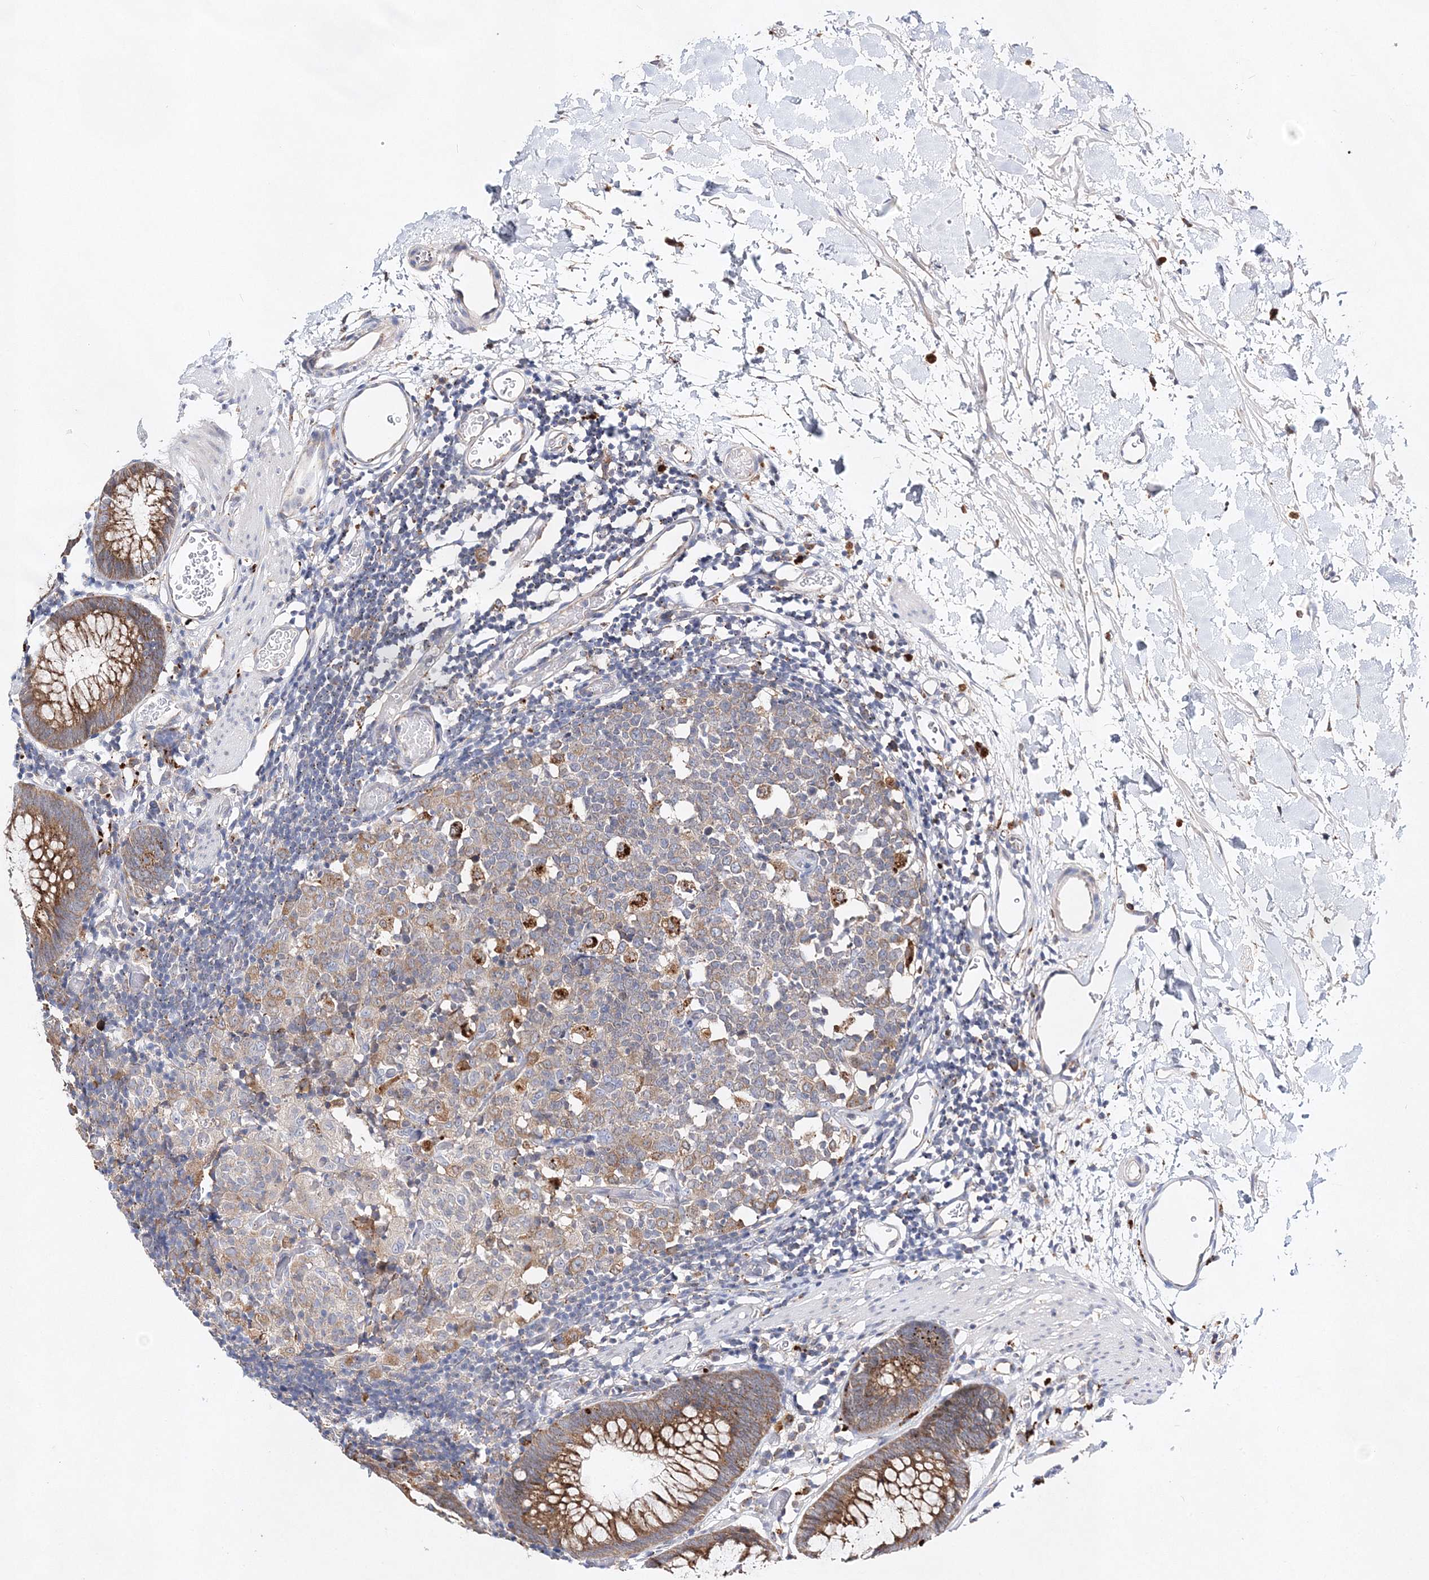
{"staining": {"intensity": "weak", "quantity": ">75%", "location": "cytoplasmic/membranous"}, "tissue": "colon", "cell_type": "Endothelial cells", "image_type": "normal", "snomed": [{"axis": "morphology", "description": "Normal tissue, NOS"}, {"axis": "topography", "description": "Colon"}], "caption": "Protein staining shows weak cytoplasmic/membranous expression in about >75% of endothelial cells in normal colon.", "gene": "C3orf38", "patient": {"sex": "male", "age": 14}}